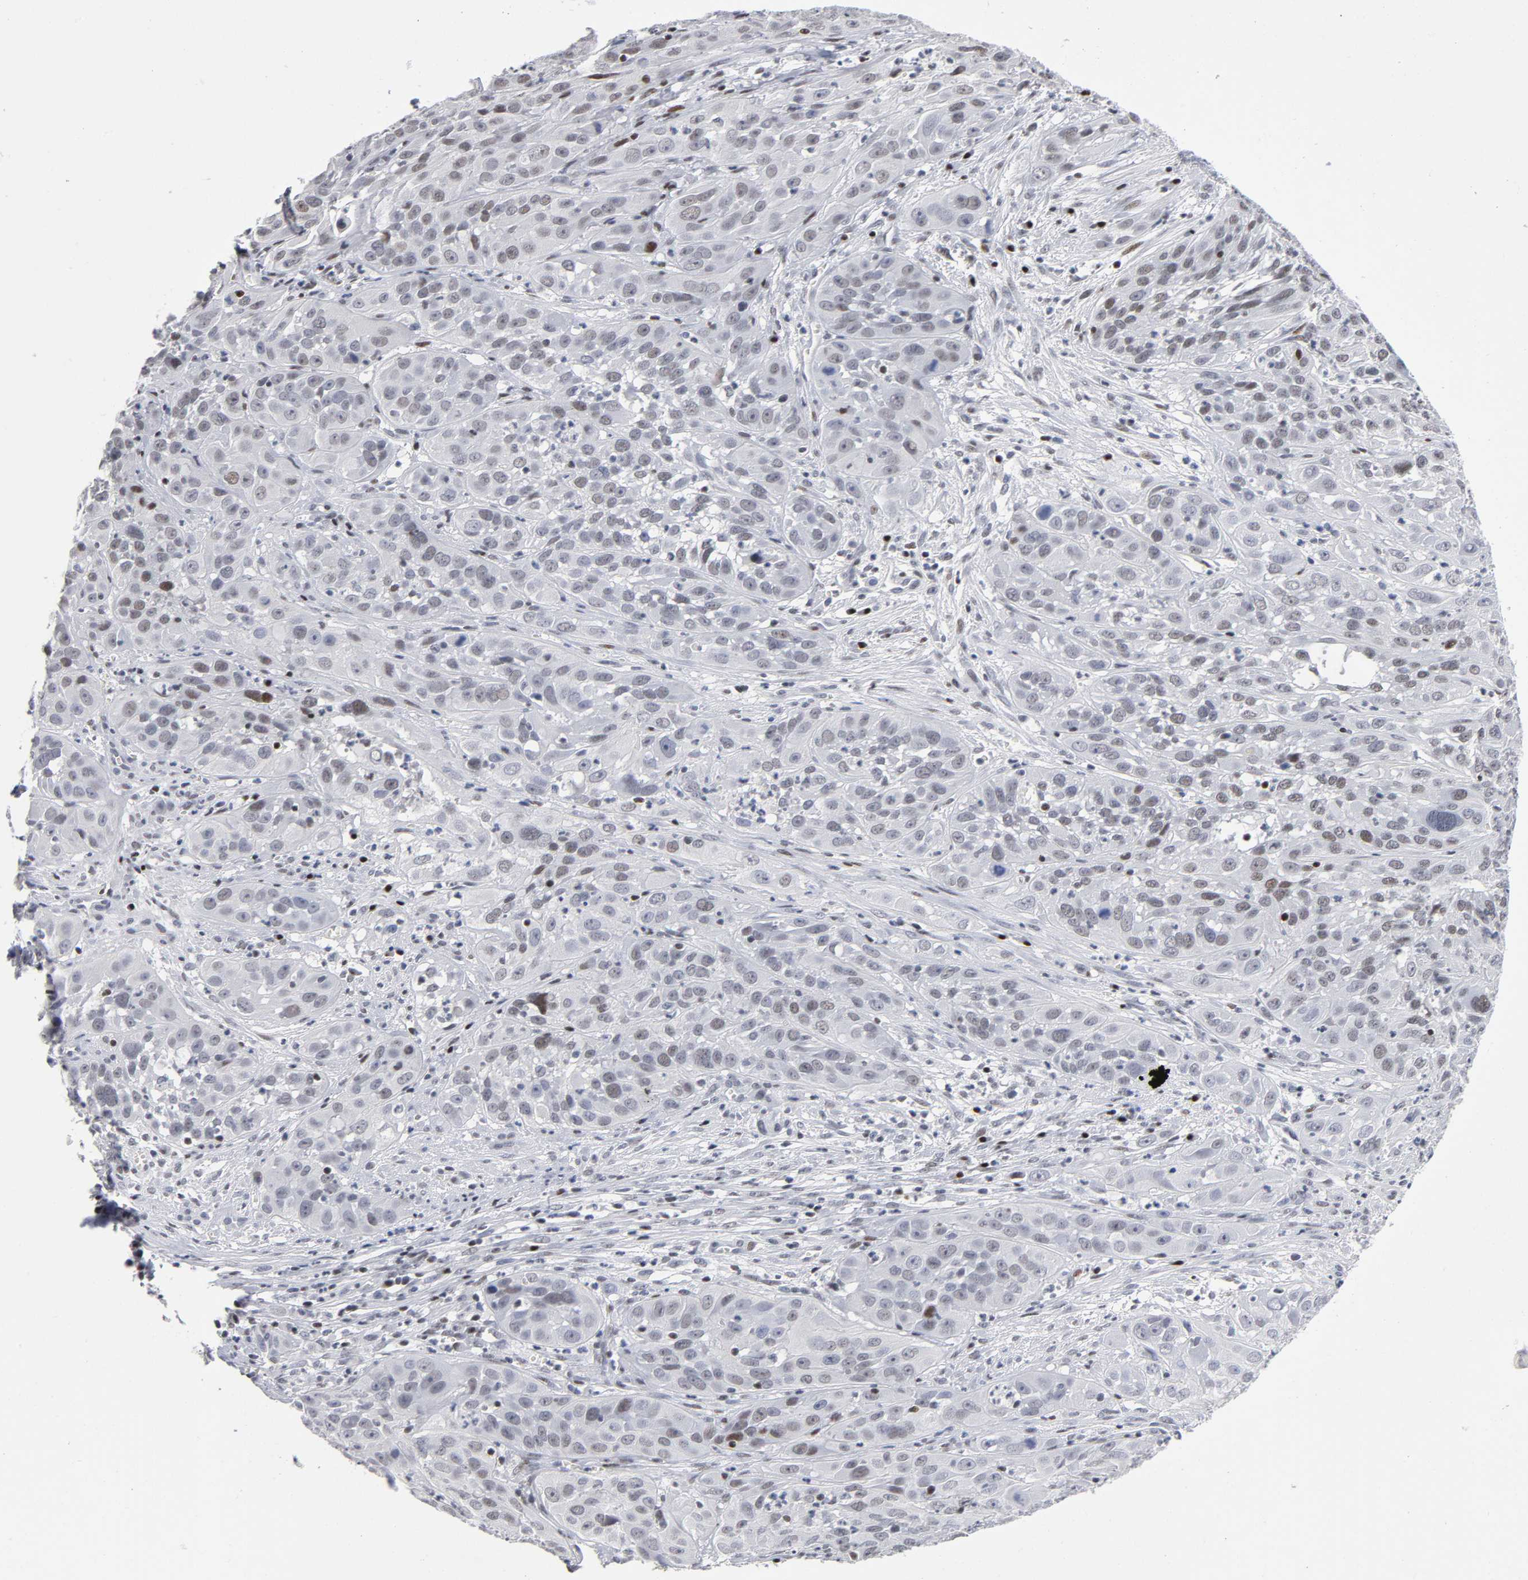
{"staining": {"intensity": "moderate", "quantity": "25%-75%", "location": "nuclear"}, "tissue": "cervical cancer", "cell_type": "Tumor cells", "image_type": "cancer", "snomed": [{"axis": "morphology", "description": "Squamous cell carcinoma, NOS"}, {"axis": "topography", "description": "Cervix"}], "caption": "Protein staining of squamous cell carcinoma (cervical) tissue reveals moderate nuclear expression in about 25%-75% of tumor cells. The staining was performed using DAB (3,3'-diaminobenzidine) to visualize the protein expression in brown, while the nuclei were stained in blue with hematoxylin (Magnification: 20x).", "gene": "SP3", "patient": {"sex": "female", "age": 32}}